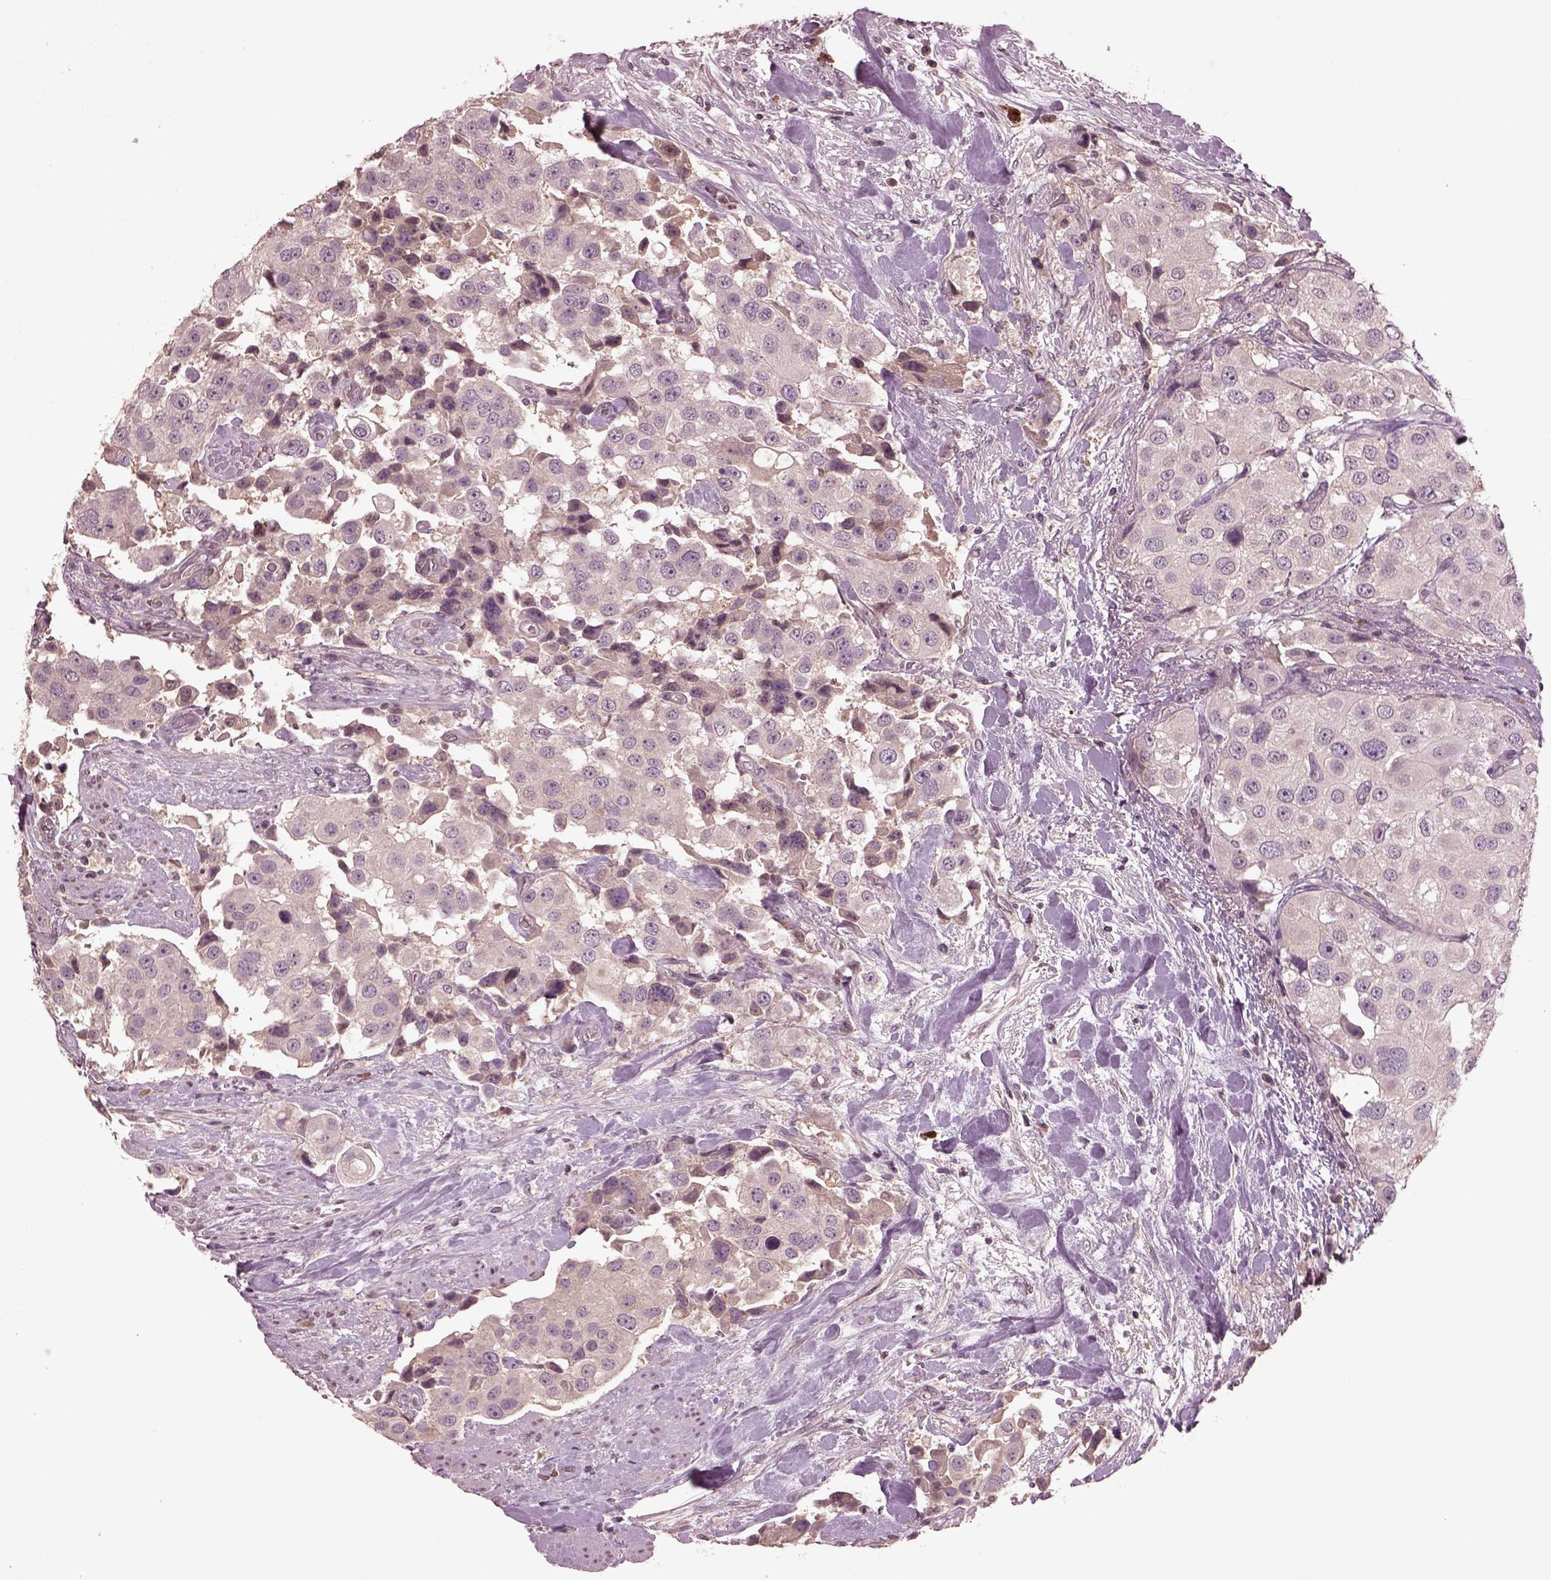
{"staining": {"intensity": "negative", "quantity": "none", "location": "none"}, "tissue": "urothelial cancer", "cell_type": "Tumor cells", "image_type": "cancer", "snomed": [{"axis": "morphology", "description": "Urothelial carcinoma, High grade"}, {"axis": "topography", "description": "Urinary bladder"}], "caption": "A micrograph of human urothelial carcinoma (high-grade) is negative for staining in tumor cells. (DAB (3,3'-diaminobenzidine) immunohistochemistry with hematoxylin counter stain).", "gene": "PTX4", "patient": {"sex": "female", "age": 64}}